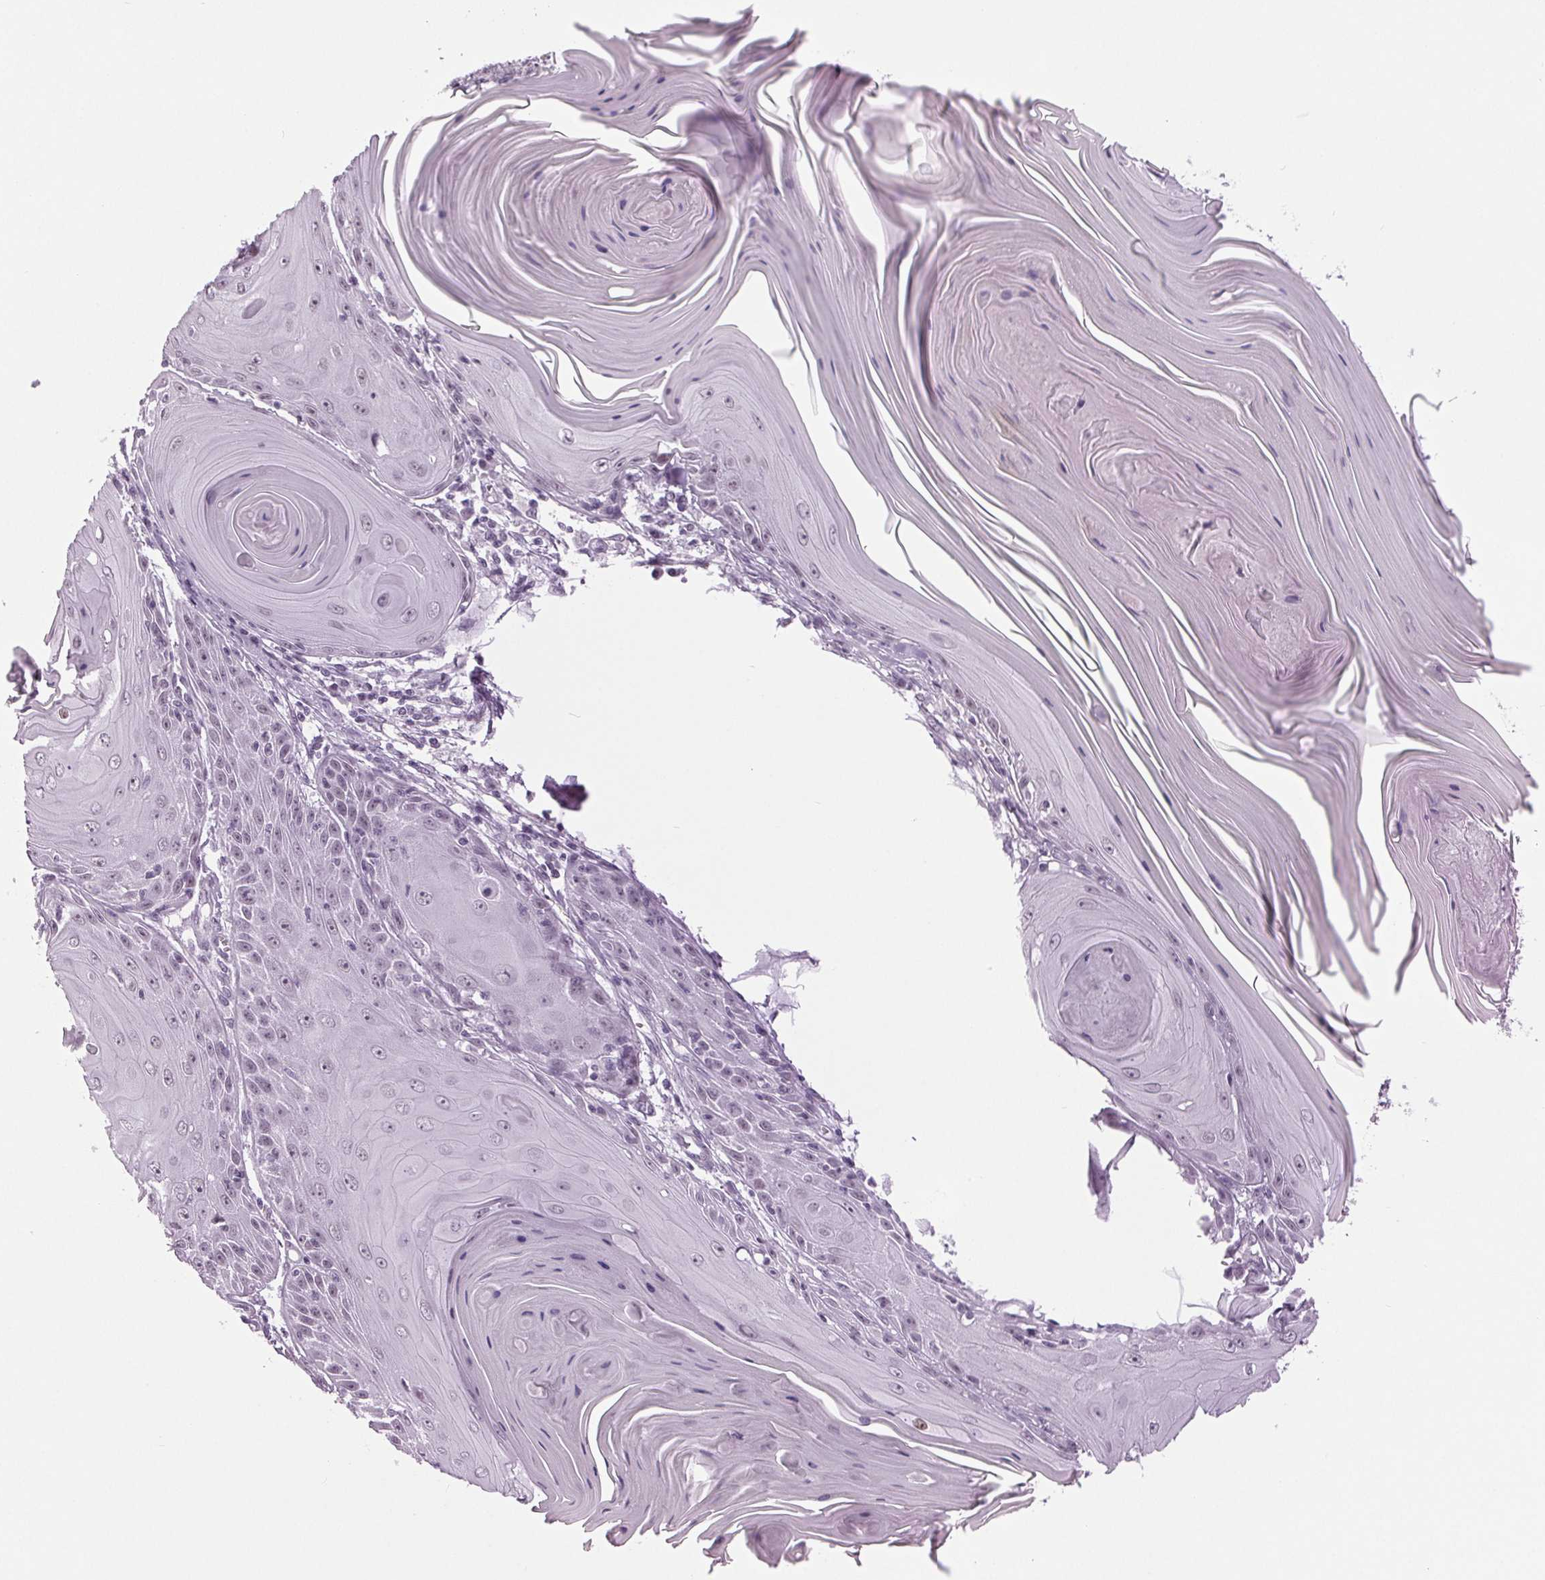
{"staining": {"intensity": "negative", "quantity": "none", "location": "none"}, "tissue": "skin cancer", "cell_type": "Tumor cells", "image_type": "cancer", "snomed": [{"axis": "morphology", "description": "Squamous cell carcinoma, NOS"}, {"axis": "topography", "description": "Skin"}, {"axis": "topography", "description": "Vulva"}], "caption": "The immunohistochemistry micrograph has no significant positivity in tumor cells of skin cancer (squamous cell carcinoma) tissue.", "gene": "DNAH12", "patient": {"sex": "female", "age": 85}}